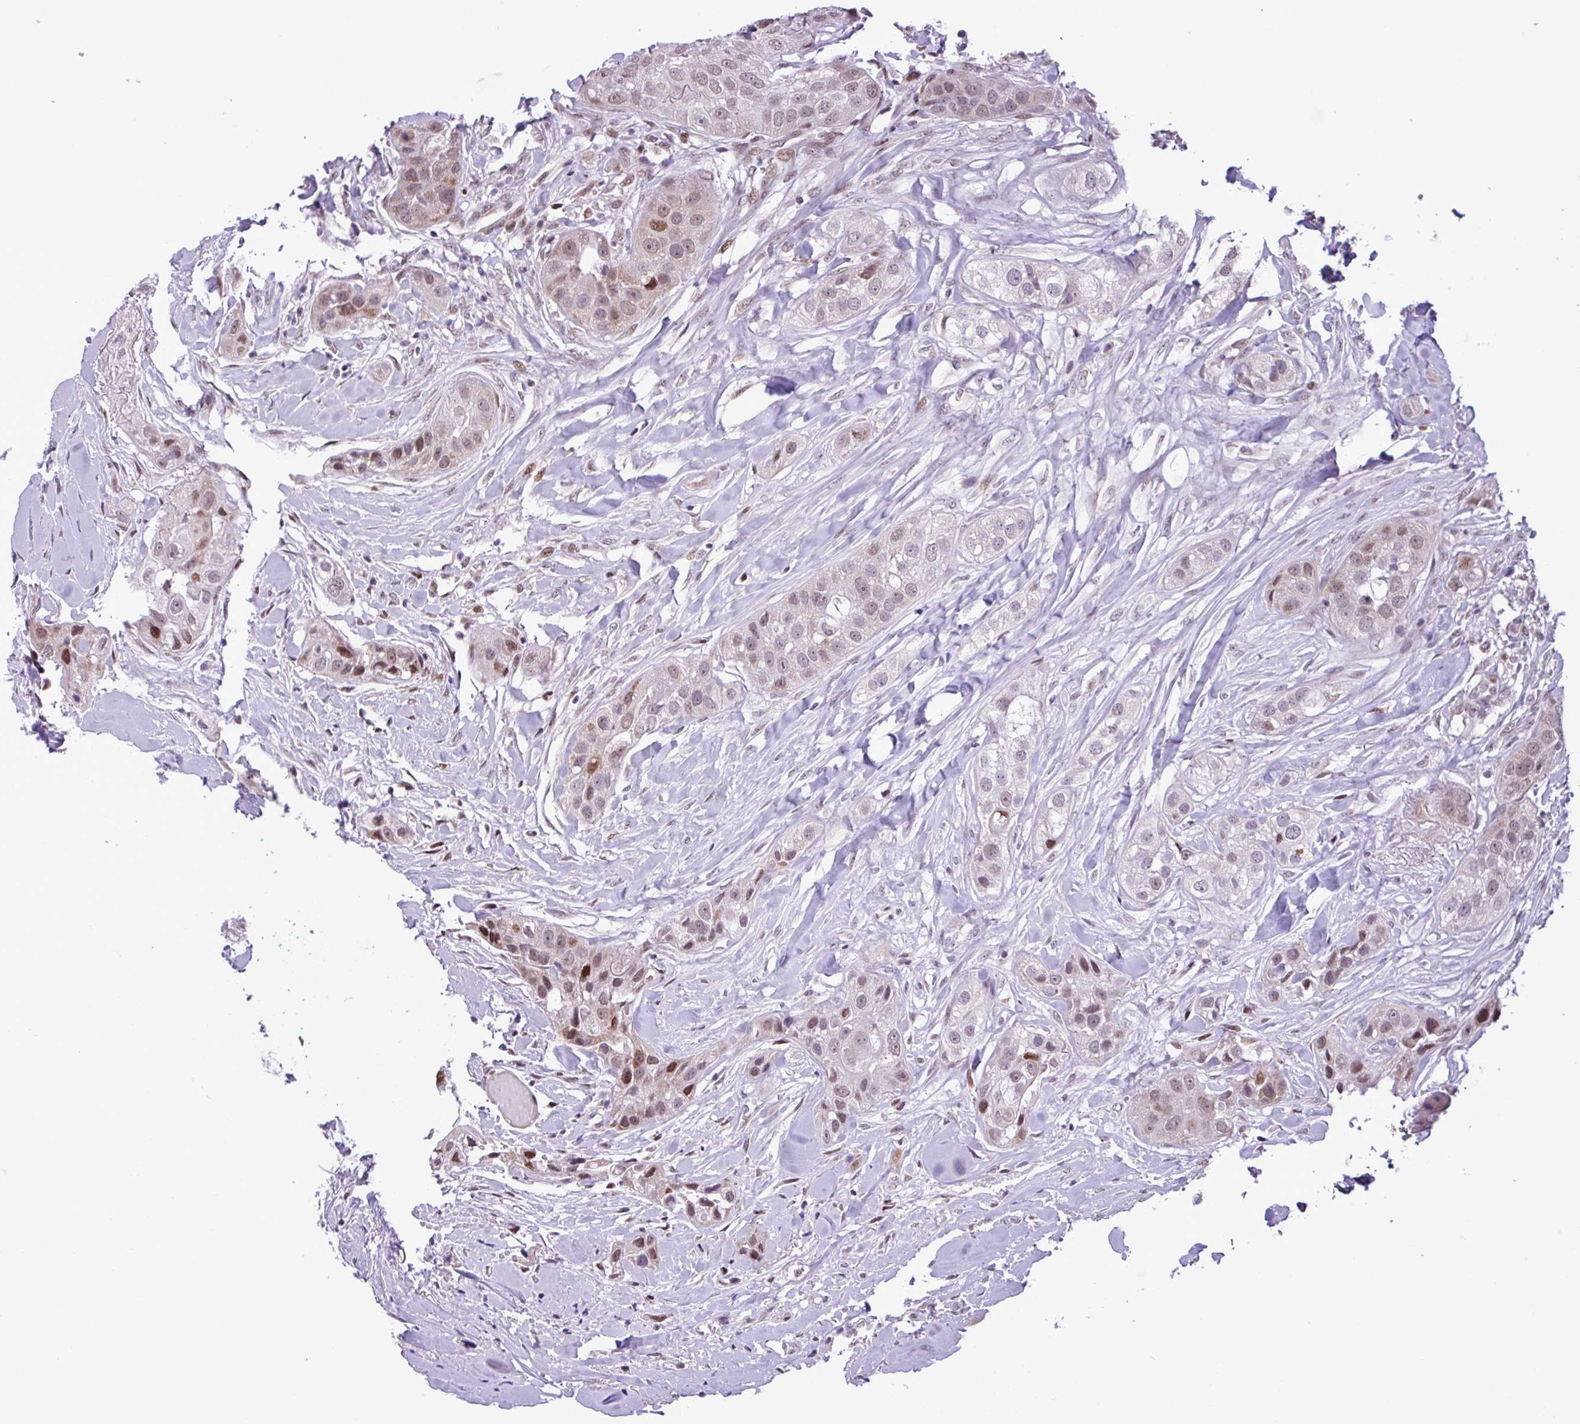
{"staining": {"intensity": "moderate", "quantity": "25%-75%", "location": "cytoplasmic/membranous,nuclear"}, "tissue": "head and neck cancer", "cell_type": "Tumor cells", "image_type": "cancer", "snomed": [{"axis": "morphology", "description": "Normal tissue, NOS"}, {"axis": "morphology", "description": "Squamous cell carcinoma, NOS"}, {"axis": "topography", "description": "Skeletal muscle"}, {"axis": "topography", "description": "Head-Neck"}], "caption": "Moderate cytoplasmic/membranous and nuclear expression for a protein is present in approximately 25%-75% of tumor cells of head and neck squamous cell carcinoma using immunohistochemistry.", "gene": "ZNF354A", "patient": {"sex": "male", "age": 51}}